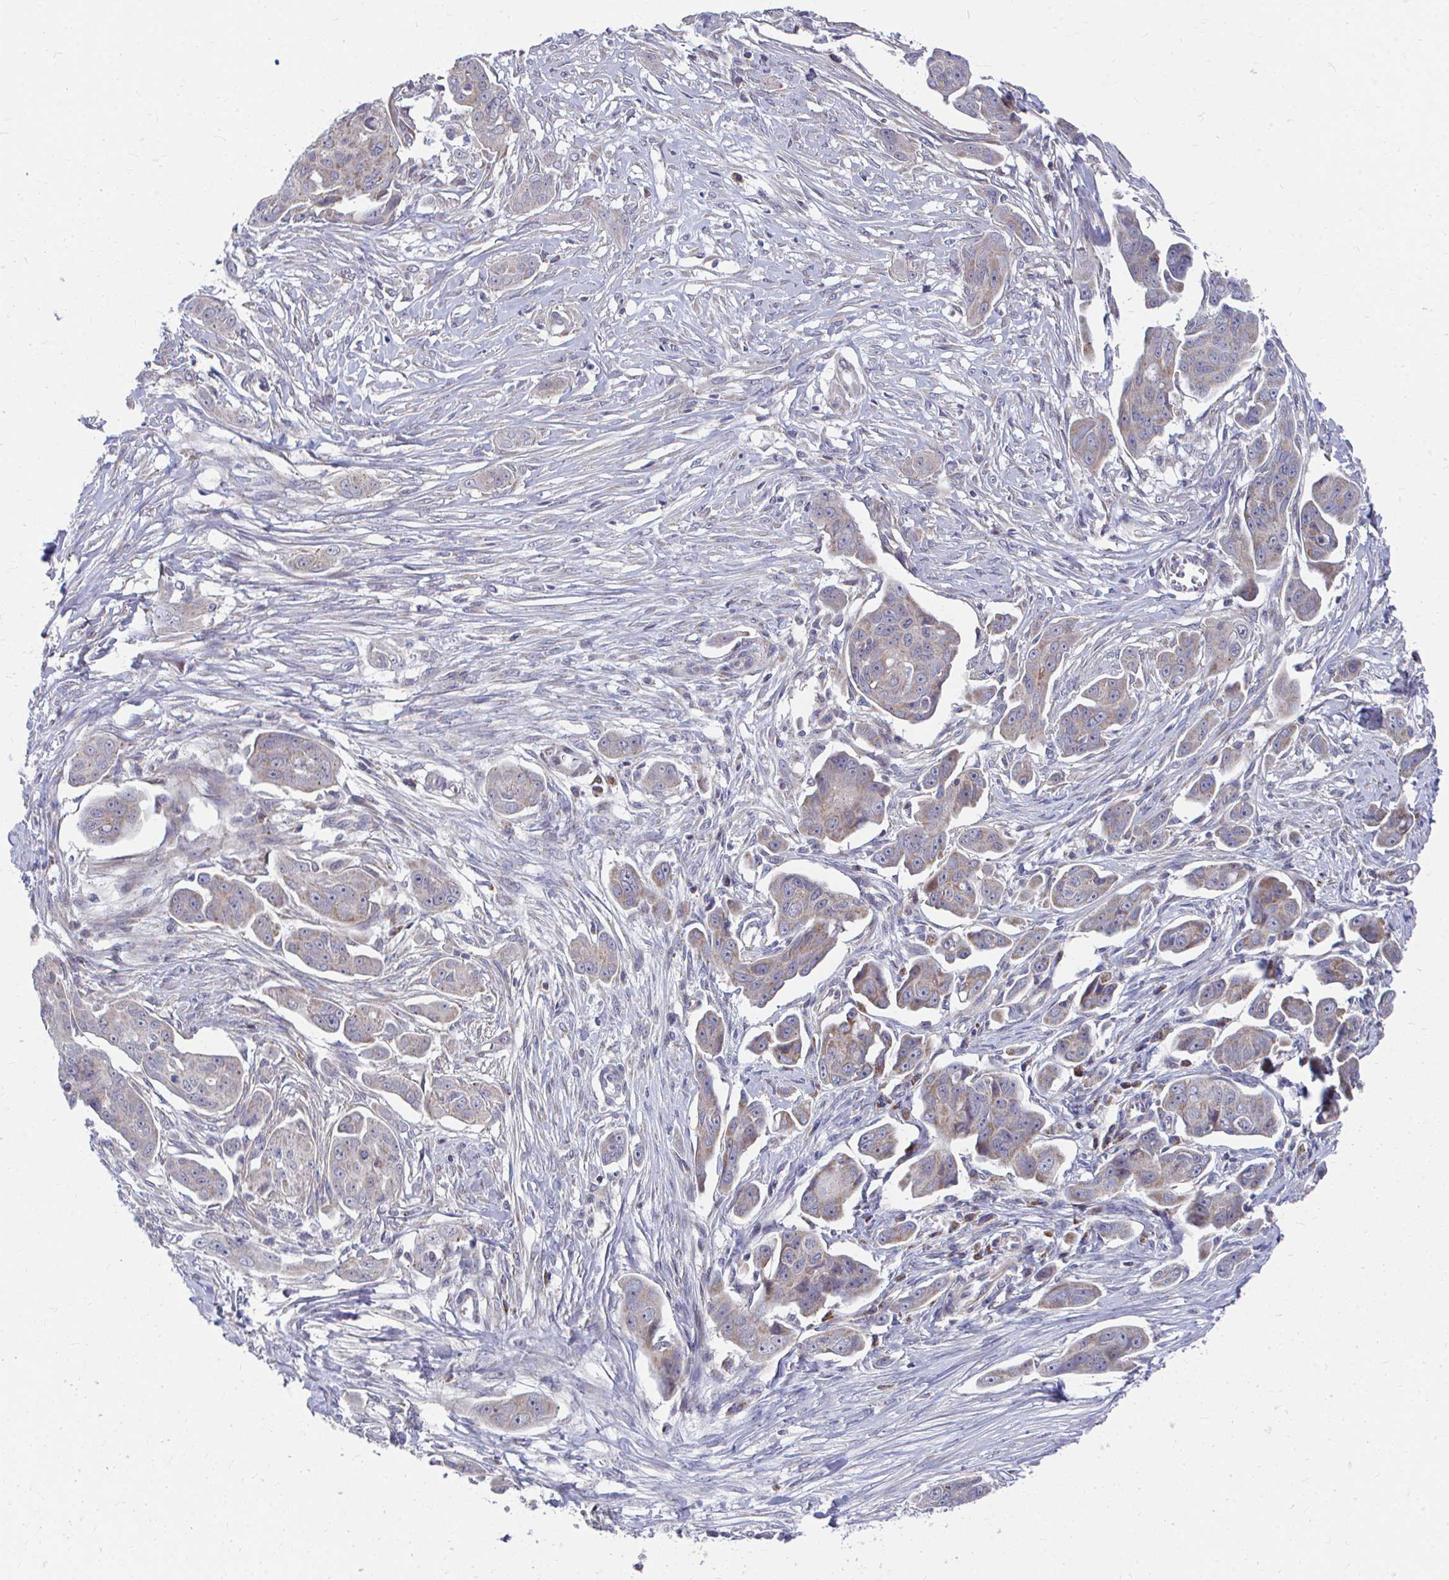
{"staining": {"intensity": "weak", "quantity": "25%-75%", "location": "cytoplasmic/membranous"}, "tissue": "ovarian cancer", "cell_type": "Tumor cells", "image_type": "cancer", "snomed": [{"axis": "morphology", "description": "Carcinoma, endometroid"}, {"axis": "topography", "description": "Ovary"}], "caption": "DAB immunohistochemical staining of ovarian cancer (endometroid carcinoma) reveals weak cytoplasmic/membranous protein positivity in about 25%-75% of tumor cells.", "gene": "PEX3", "patient": {"sex": "female", "age": 70}}